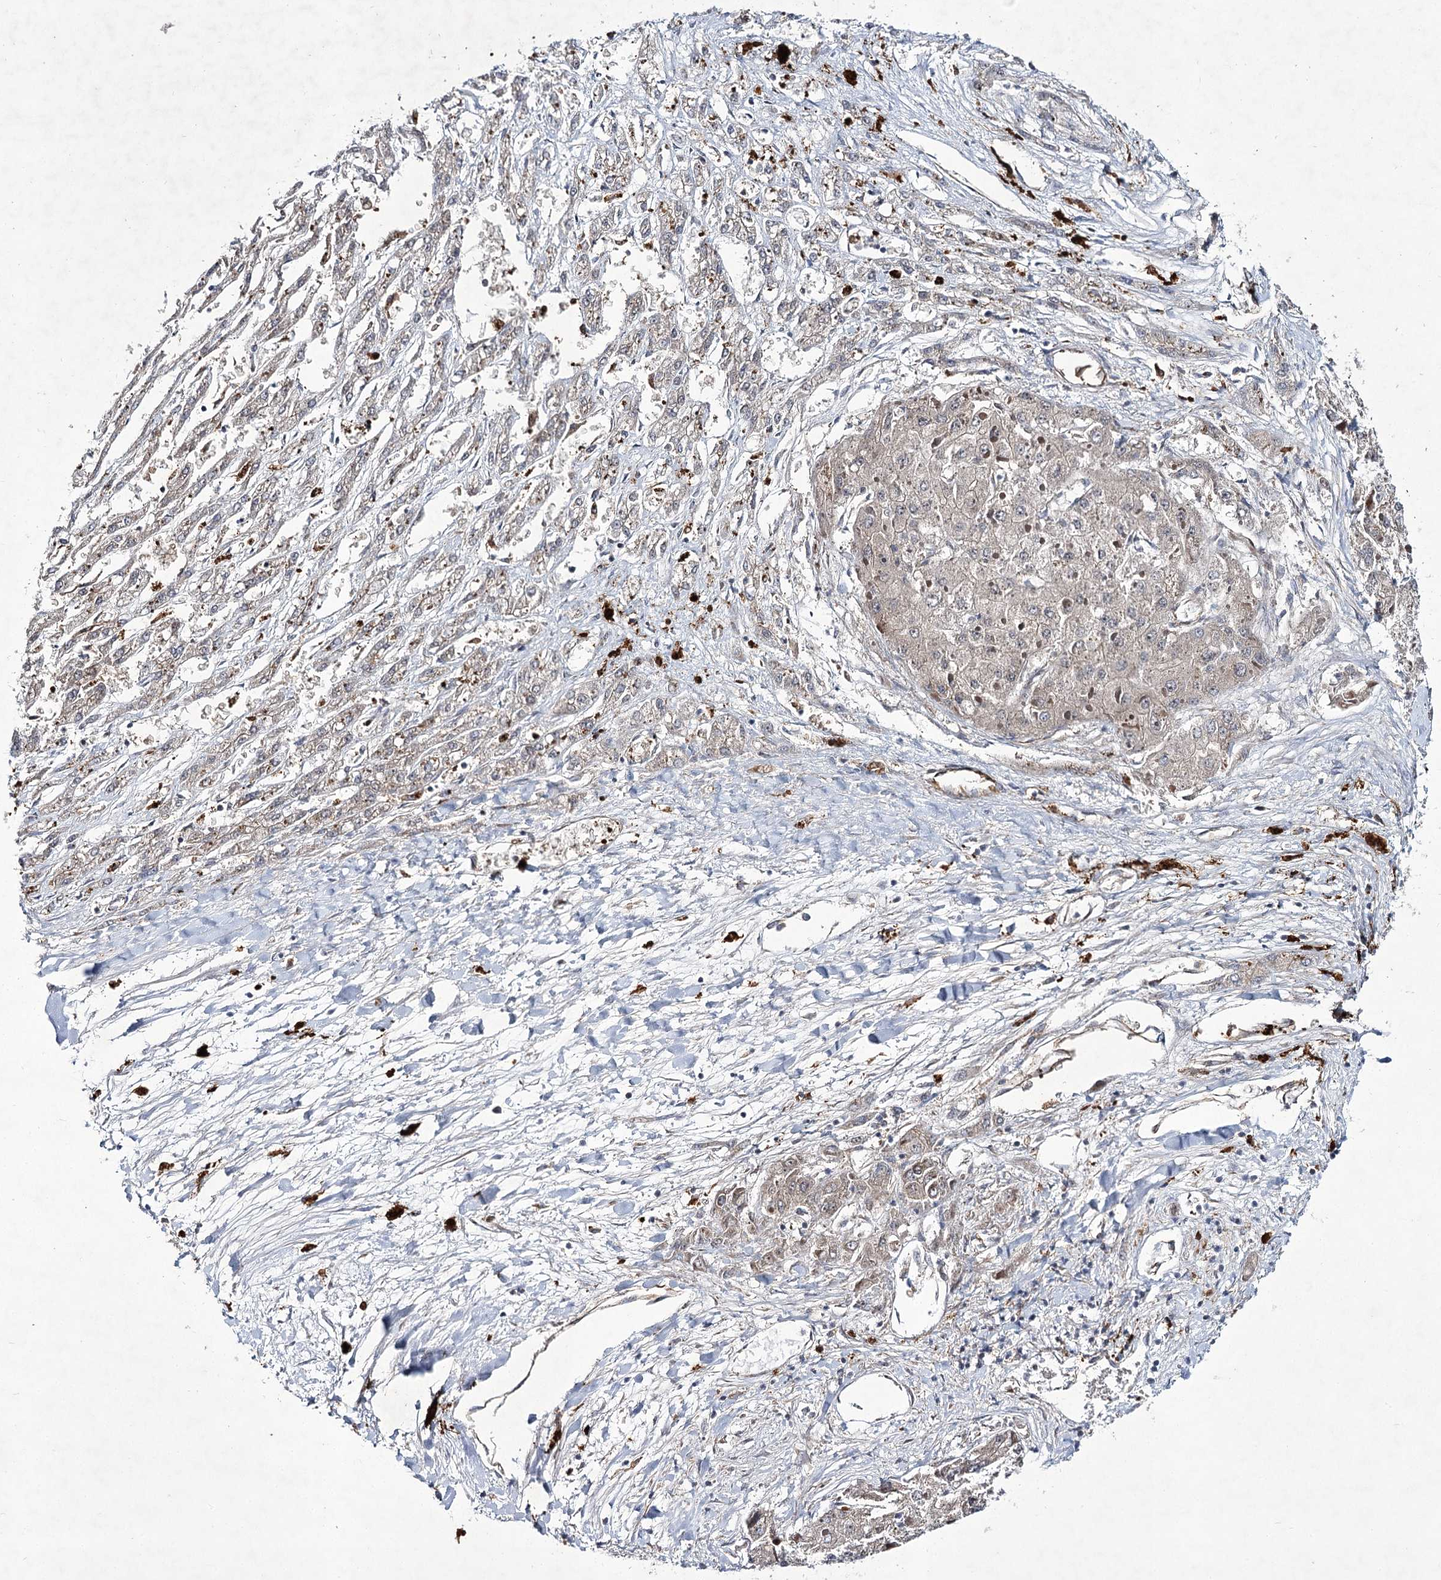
{"staining": {"intensity": "weak", "quantity": "<25%", "location": "cytoplasmic/membranous"}, "tissue": "liver cancer", "cell_type": "Tumor cells", "image_type": "cancer", "snomed": [{"axis": "morphology", "description": "Carcinoma, Hepatocellular, NOS"}, {"axis": "topography", "description": "Liver"}], "caption": "Human liver hepatocellular carcinoma stained for a protein using IHC demonstrates no positivity in tumor cells.", "gene": "DPEP2", "patient": {"sex": "female", "age": 73}}